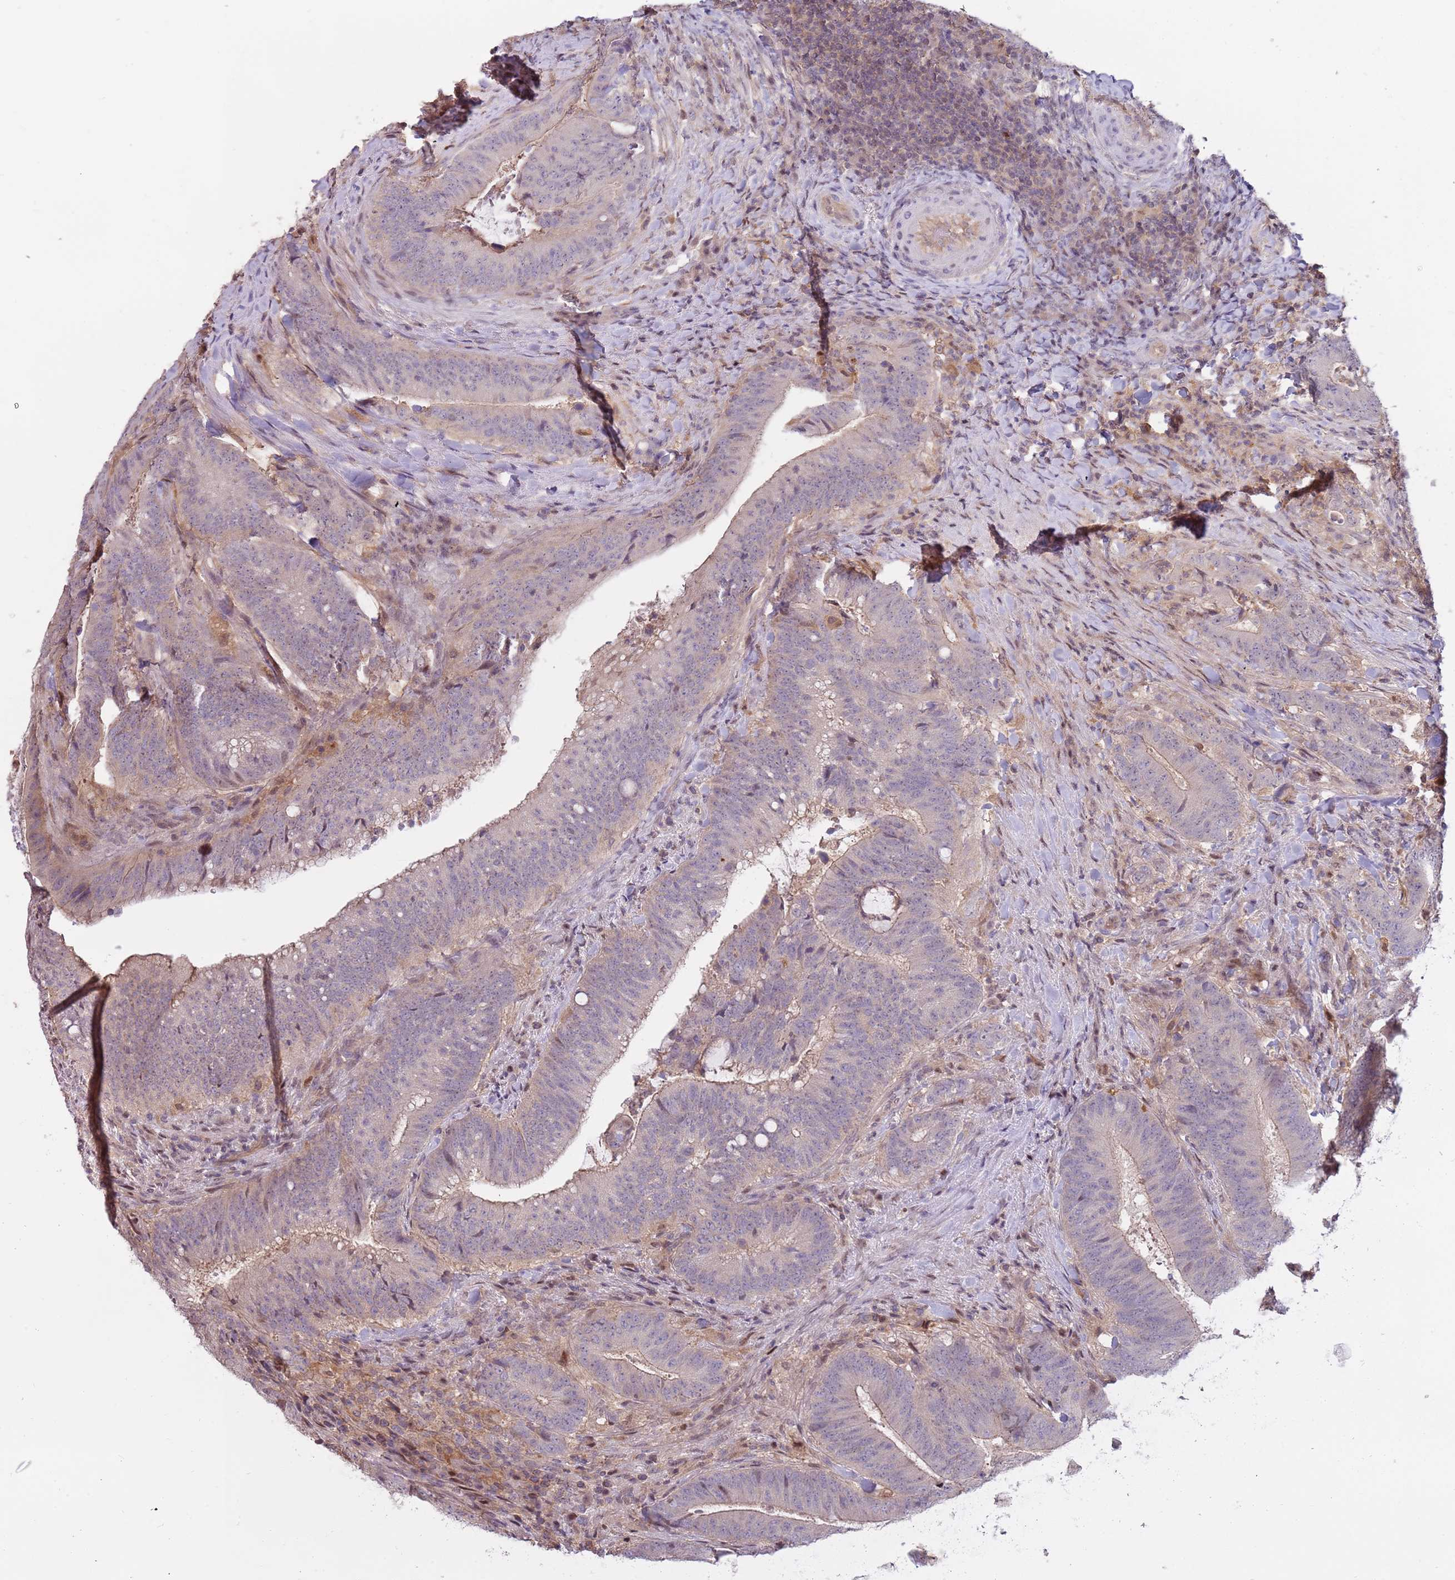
{"staining": {"intensity": "negative", "quantity": "none", "location": "none"}, "tissue": "colorectal cancer", "cell_type": "Tumor cells", "image_type": "cancer", "snomed": [{"axis": "morphology", "description": "Adenocarcinoma, NOS"}, {"axis": "topography", "description": "Colon"}], "caption": "Immunohistochemistry image of neoplastic tissue: human colorectal adenocarcinoma stained with DAB (3,3'-diaminobenzidine) shows no significant protein expression in tumor cells. Brightfield microscopy of immunohistochemistry stained with DAB (brown) and hematoxylin (blue), captured at high magnification.", "gene": "GSTO2", "patient": {"sex": "female", "age": 43}}